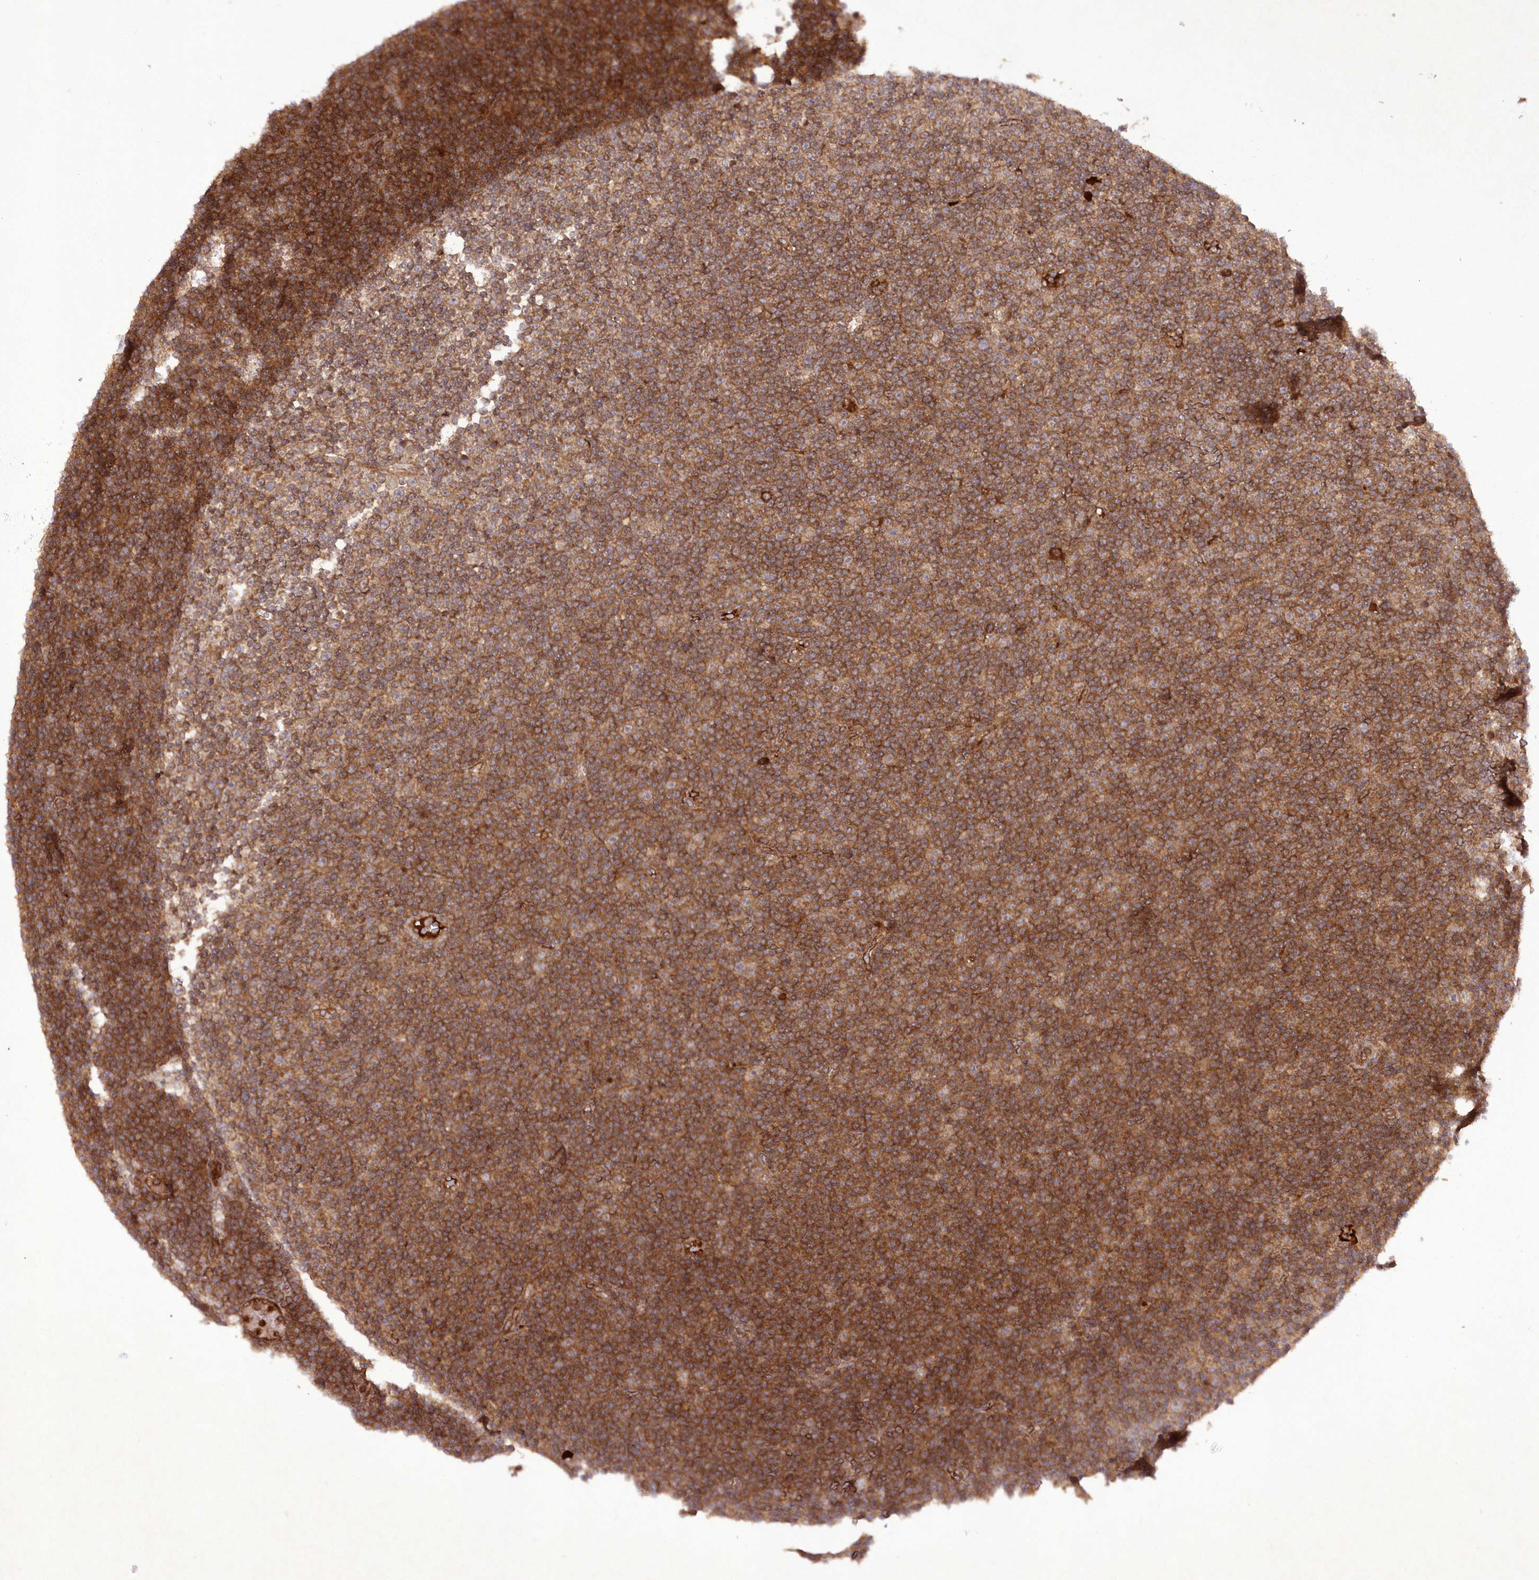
{"staining": {"intensity": "moderate", "quantity": ">75%", "location": "cytoplasmic/membranous"}, "tissue": "lymphoma", "cell_type": "Tumor cells", "image_type": "cancer", "snomed": [{"axis": "morphology", "description": "Malignant lymphoma, non-Hodgkin's type, Low grade"}, {"axis": "topography", "description": "Lymph node"}], "caption": "A medium amount of moderate cytoplasmic/membranous positivity is seen in approximately >75% of tumor cells in malignant lymphoma, non-Hodgkin's type (low-grade) tissue.", "gene": "APOM", "patient": {"sex": "female", "age": 67}}